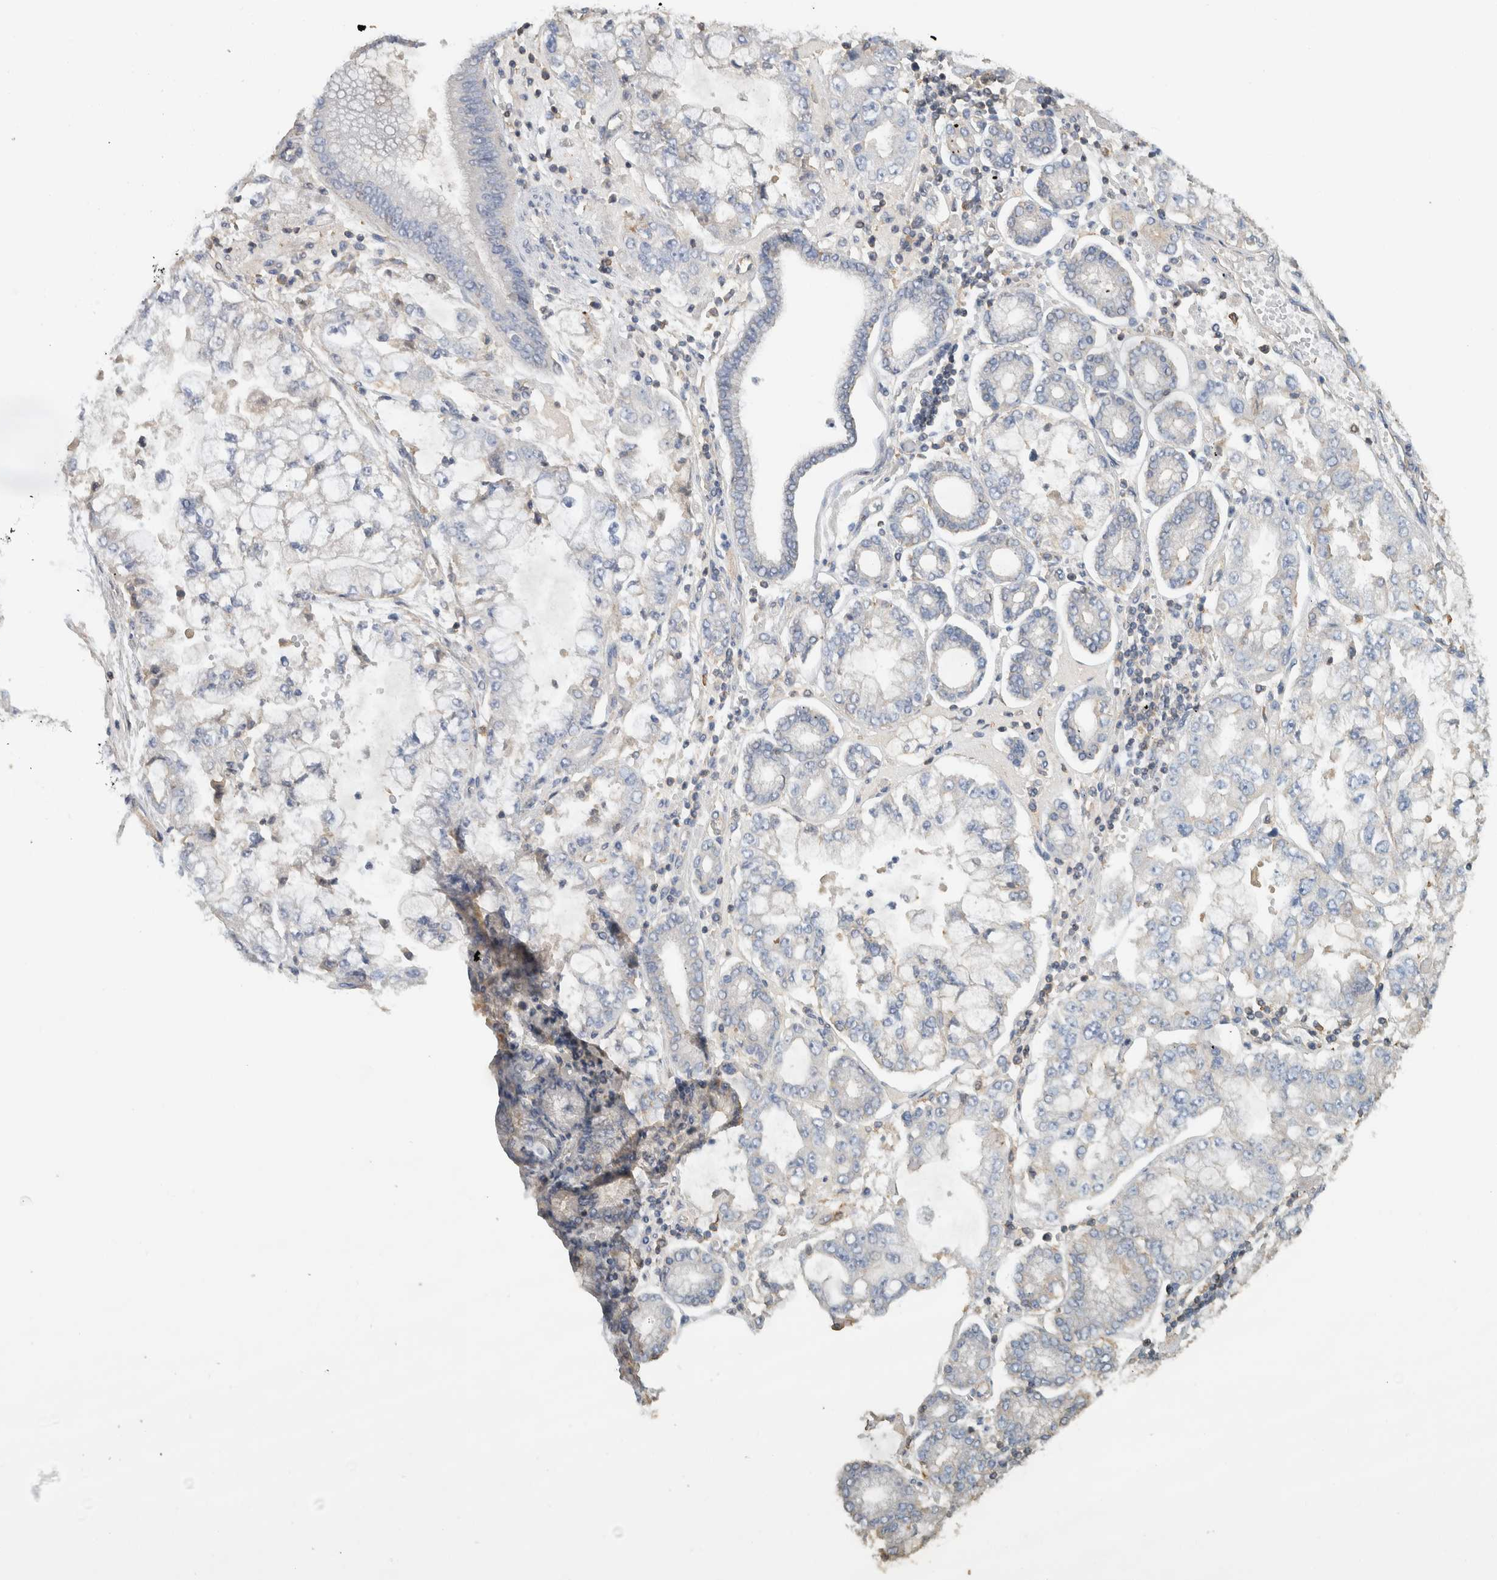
{"staining": {"intensity": "negative", "quantity": "none", "location": "none"}, "tissue": "stomach cancer", "cell_type": "Tumor cells", "image_type": "cancer", "snomed": [{"axis": "morphology", "description": "Adenocarcinoma, NOS"}, {"axis": "topography", "description": "Stomach"}], "caption": "Adenocarcinoma (stomach) was stained to show a protein in brown. There is no significant staining in tumor cells. The staining was performed using DAB to visualize the protein expression in brown, while the nuclei were stained in blue with hematoxylin (Magnification: 20x).", "gene": "EIF4G3", "patient": {"sex": "male", "age": 76}}